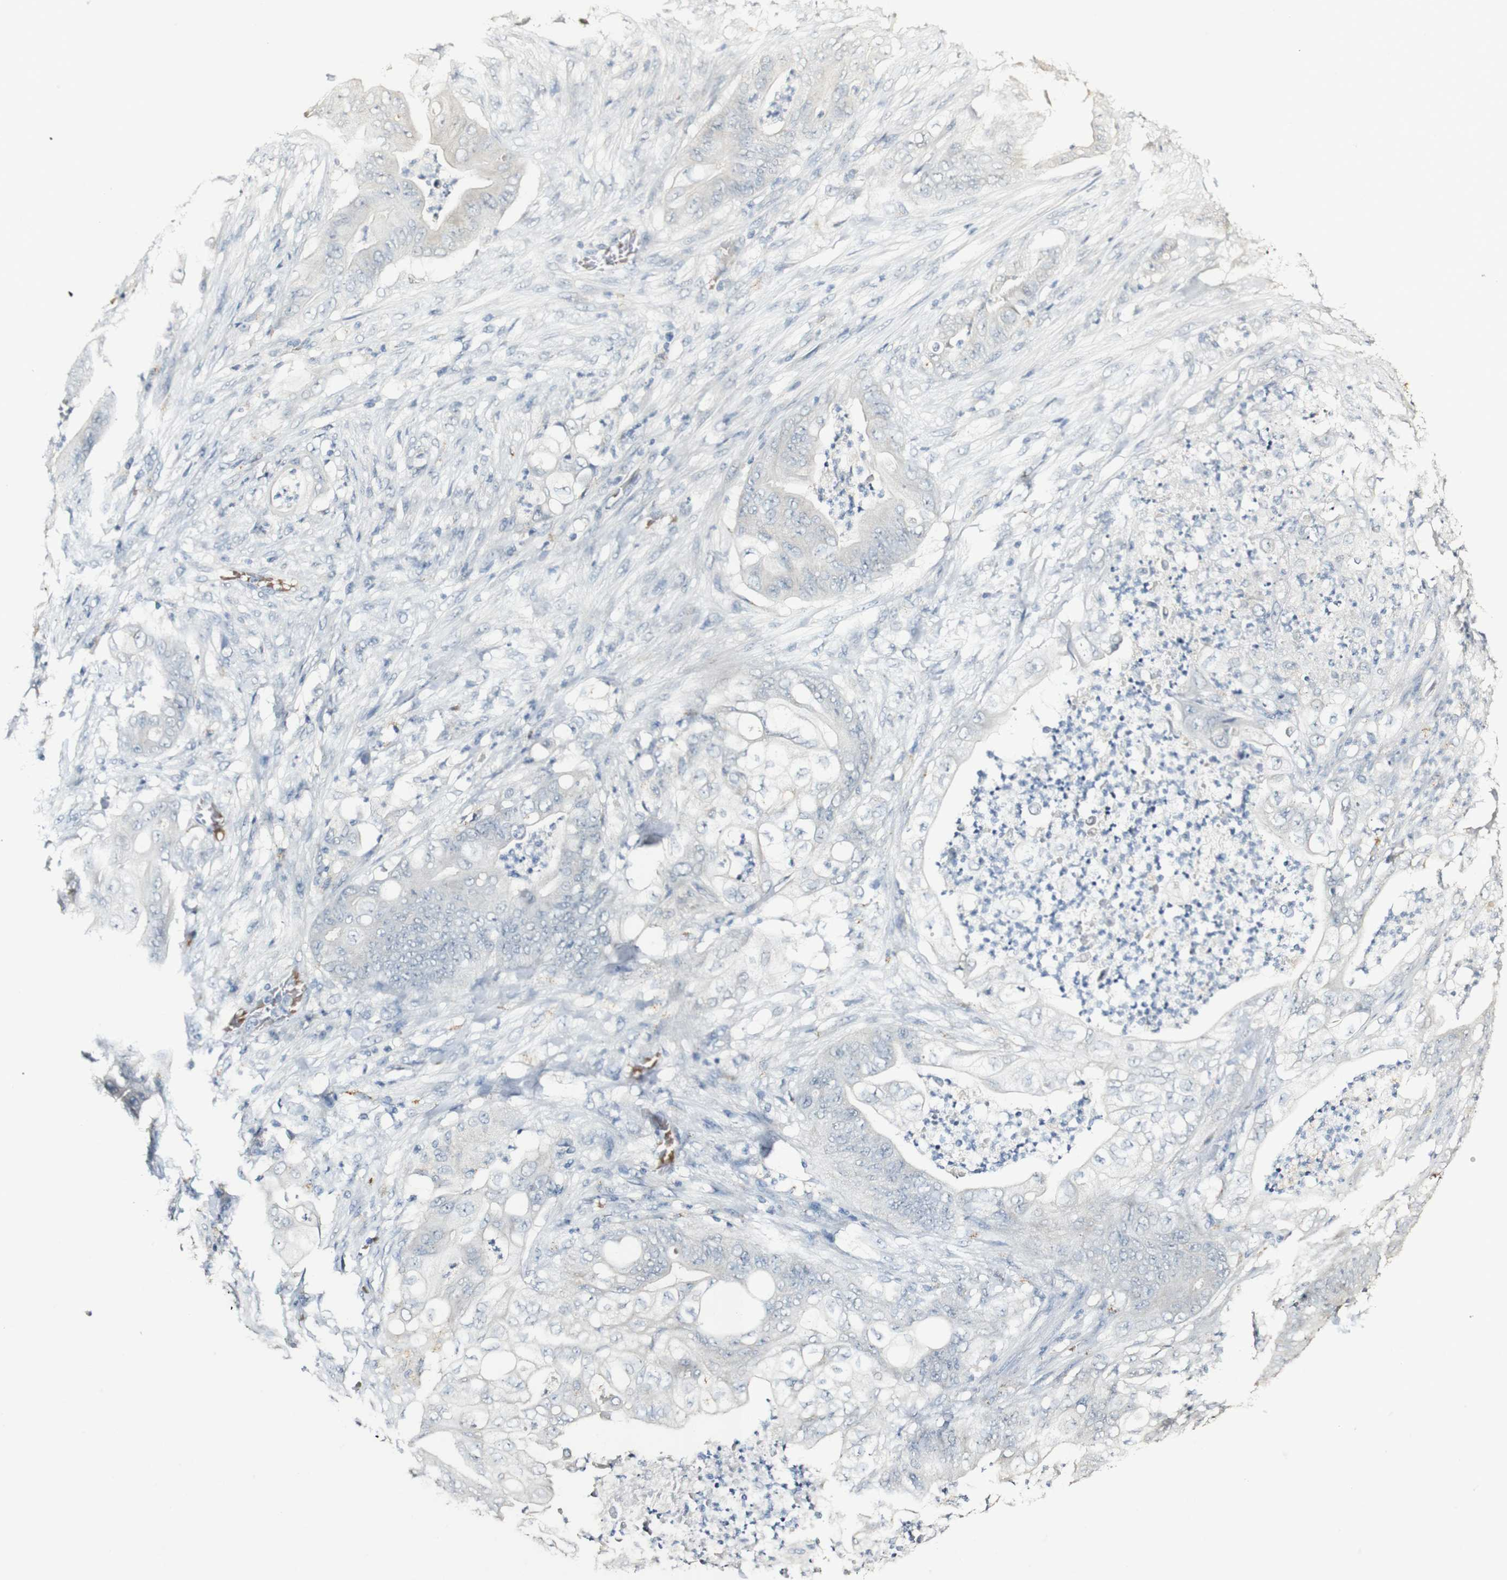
{"staining": {"intensity": "negative", "quantity": "none", "location": "none"}, "tissue": "stomach cancer", "cell_type": "Tumor cells", "image_type": "cancer", "snomed": [{"axis": "morphology", "description": "Adenocarcinoma, NOS"}, {"axis": "topography", "description": "Stomach"}], "caption": "Tumor cells are negative for brown protein staining in stomach cancer (adenocarcinoma).", "gene": "SYT7", "patient": {"sex": "female", "age": 73}}